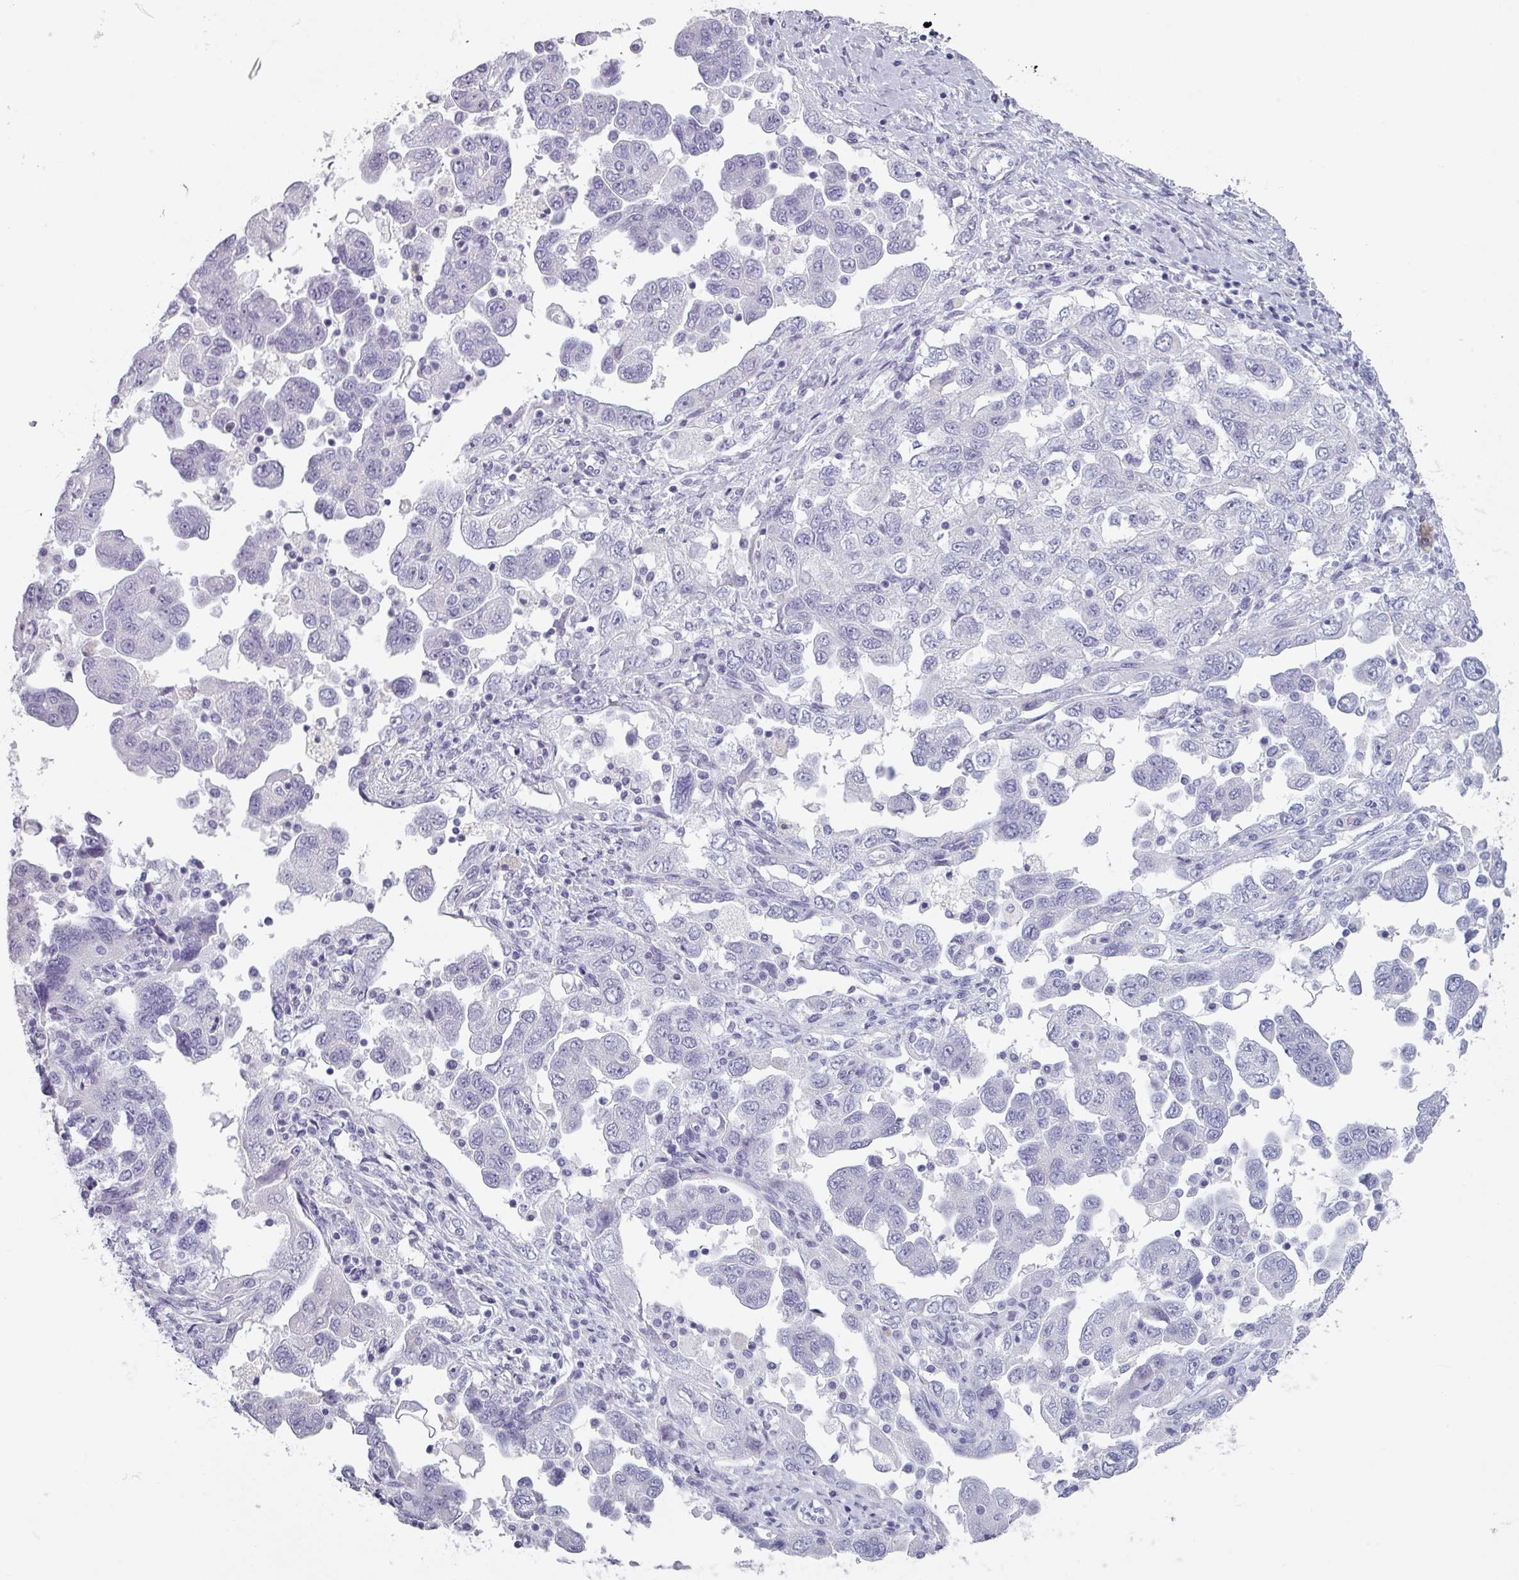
{"staining": {"intensity": "negative", "quantity": "none", "location": "none"}, "tissue": "ovarian cancer", "cell_type": "Tumor cells", "image_type": "cancer", "snomed": [{"axis": "morphology", "description": "Carcinoma, NOS"}, {"axis": "morphology", "description": "Cystadenocarcinoma, serous, NOS"}, {"axis": "topography", "description": "Ovary"}], "caption": "Immunohistochemistry (IHC) image of ovarian serous cystadenocarcinoma stained for a protein (brown), which reveals no positivity in tumor cells.", "gene": "SLC35G2", "patient": {"sex": "female", "age": 69}}